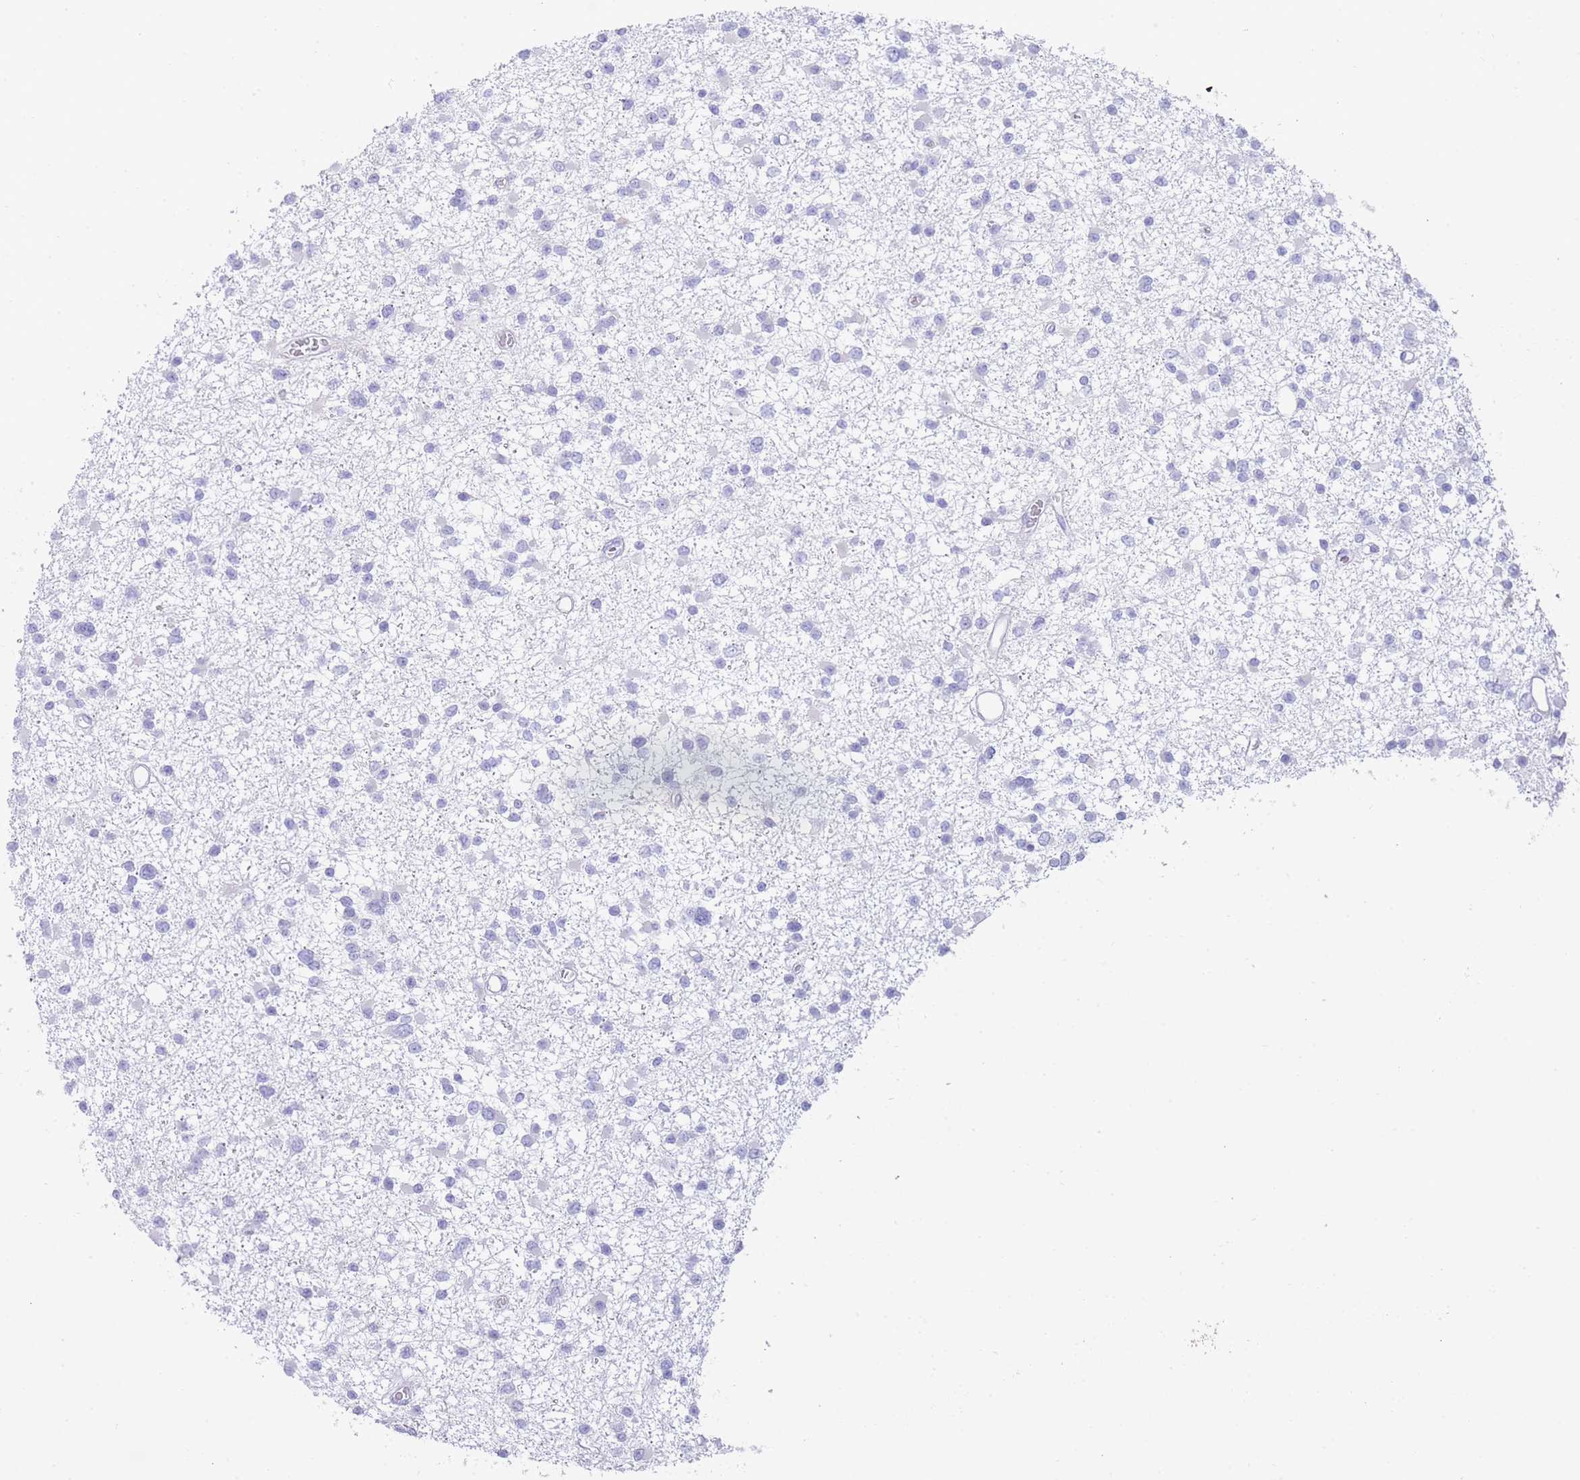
{"staining": {"intensity": "negative", "quantity": "none", "location": "none"}, "tissue": "glioma", "cell_type": "Tumor cells", "image_type": "cancer", "snomed": [{"axis": "morphology", "description": "Glioma, malignant, Low grade"}, {"axis": "topography", "description": "Brain"}], "caption": "Immunohistochemical staining of human glioma exhibits no significant expression in tumor cells. (DAB immunohistochemistry visualized using brightfield microscopy, high magnification).", "gene": "LRRC37A", "patient": {"sex": "female", "age": 22}}